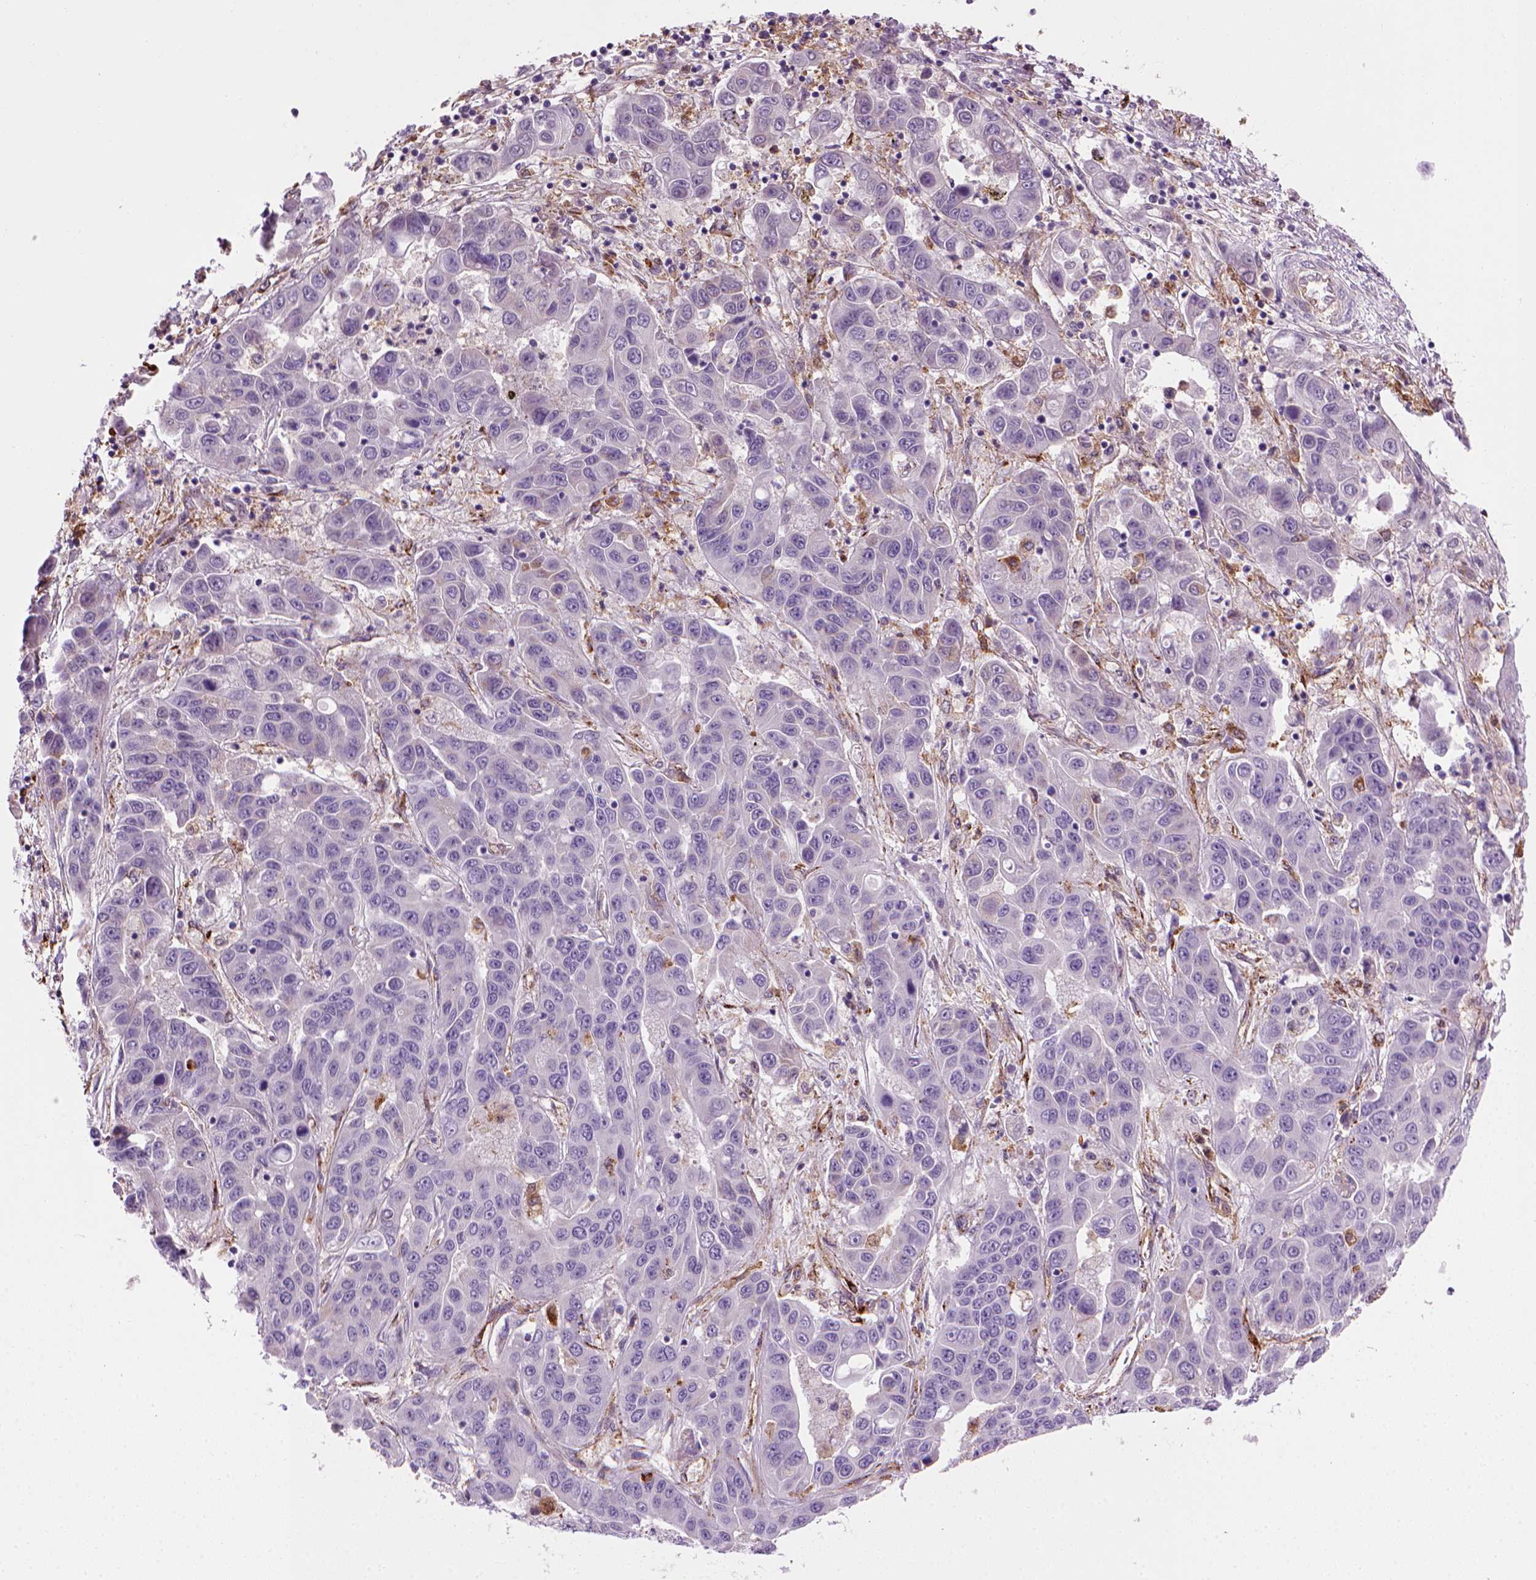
{"staining": {"intensity": "negative", "quantity": "none", "location": "none"}, "tissue": "liver cancer", "cell_type": "Tumor cells", "image_type": "cancer", "snomed": [{"axis": "morphology", "description": "Cholangiocarcinoma"}, {"axis": "topography", "description": "Liver"}], "caption": "IHC histopathology image of neoplastic tissue: liver cholangiocarcinoma stained with DAB (3,3'-diaminobenzidine) exhibits no significant protein staining in tumor cells.", "gene": "MARCKS", "patient": {"sex": "female", "age": 52}}